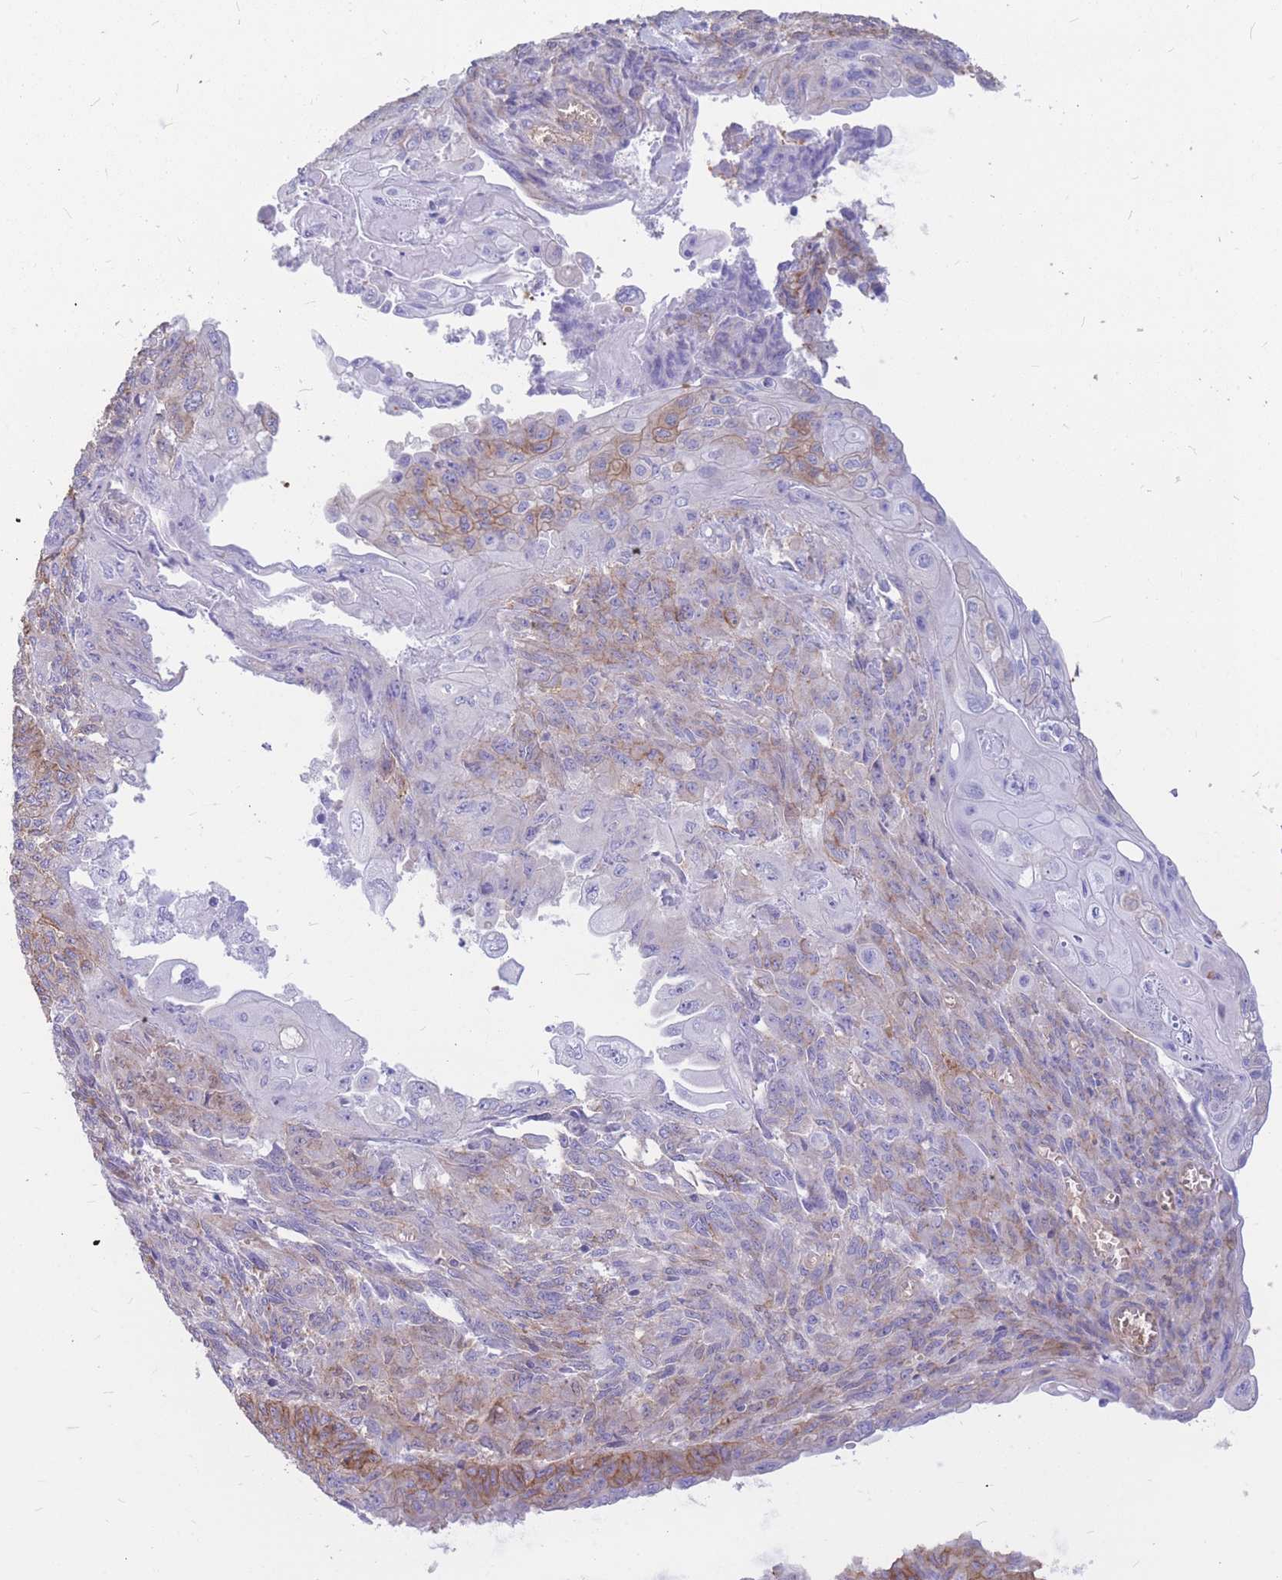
{"staining": {"intensity": "moderate", "quantity": "25%-75%", "location": "cytoplasmic/membranous"}, "tissue": "endometrial cancer", "cell_type": "Tumor cells", "image_type": "cancer", "snomed": [{"axis": "morphology", "description": "Adenocarcinoma, NOS"}, {"axis": "topography", "description": "Endometrium"}], "caption": "Immunohistochemistry (IHC) (DAB) staining of adenocarcinoma (endometrial) exhibits moderate cytoplasmic/membranous protein expression in about 25%-75% of tumor cells.", "gene": "ADD2", "patient": {"sex": "female", "age": 32}}